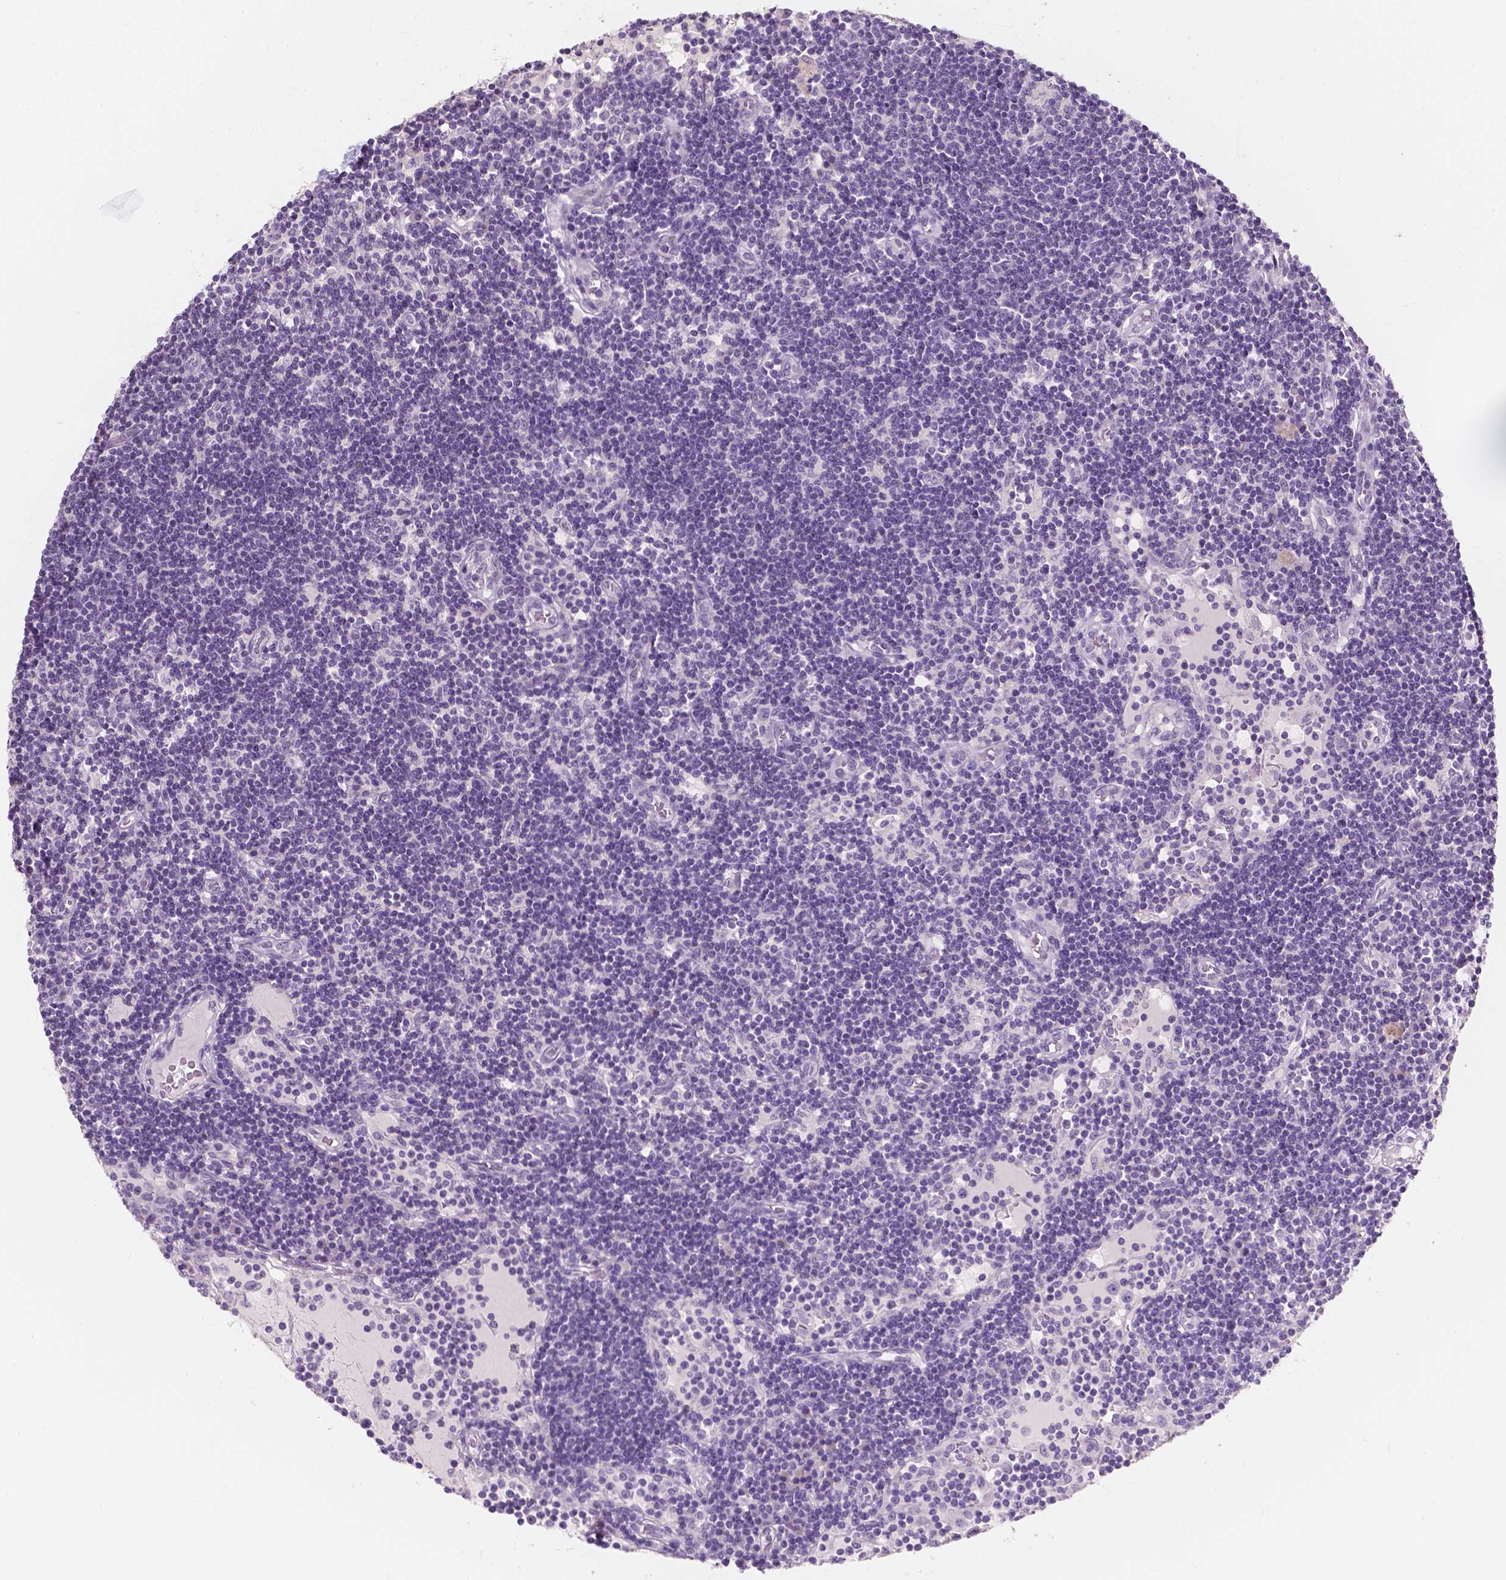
{"staining": {"intensity": "negative", "quantity": "none", "location": "none"}, "tissue": "lymph node", "cell_type": "Germinal center cells", "image_type": "normal", "snomed": [{"axis": "morphology", "description": "Normal tissue, NOS"}, {"axis": "topography", "description": "Lymph node"}], "caption": "Lymph node stained for a protein using immunohistochemistry reveals no expression germinal center cells.", "gene": "TAL1", "patient": {"sex": "female", "age": 72}}